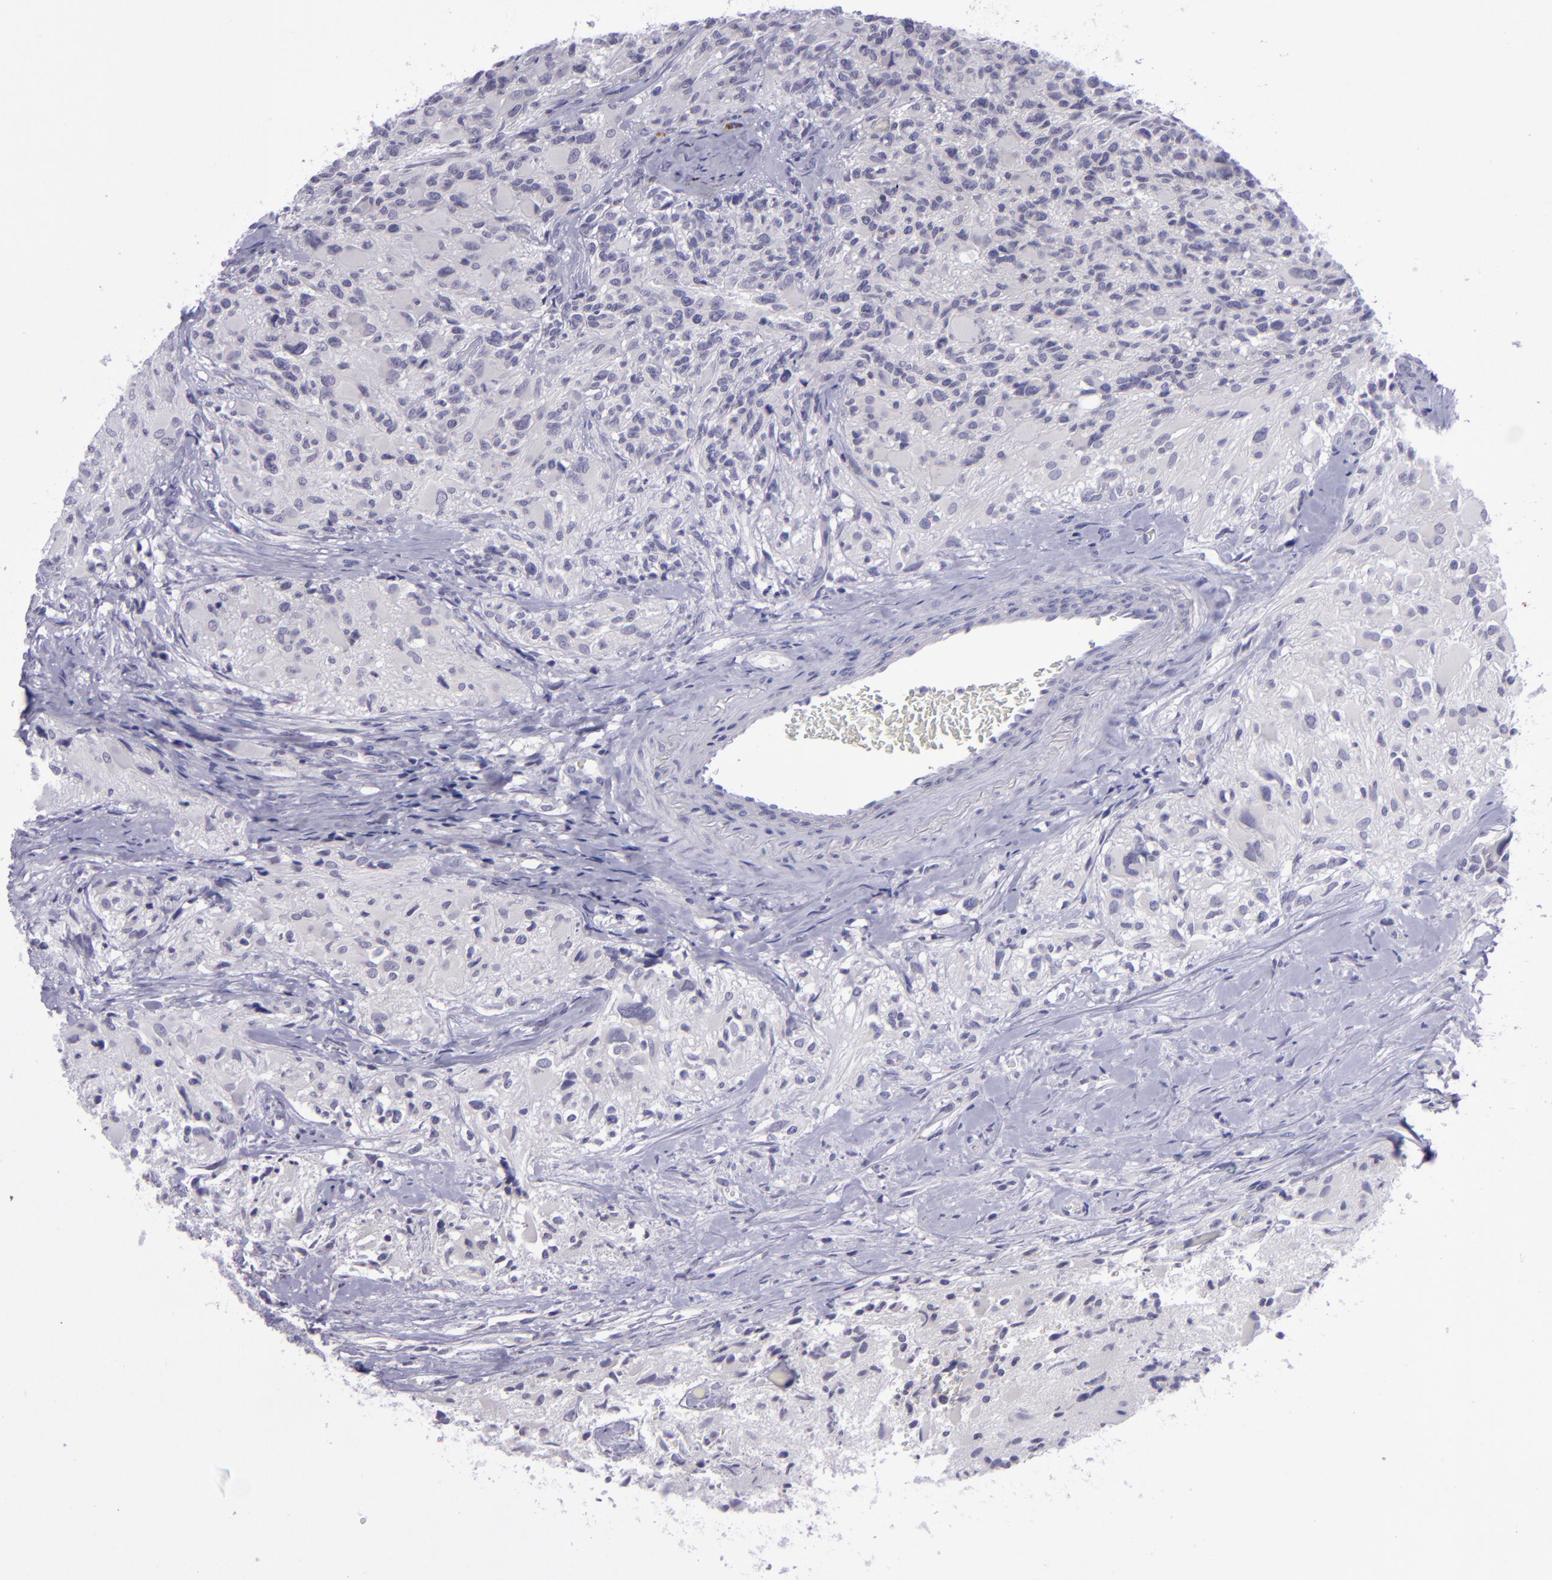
{"staining": {"intensity": "negative", "quantity": "none", "location": "none"}, "tissue": "glioma", "cell_type": "Tumor cells", "image_type": "cancer", "snomed": [{"axis": "morphology", "description": "Glioma, malignant, High grade"}, {"axis": "topography", "description": "Brain"}], "caption": "High magnification brightfield microscopy of glioma stained with DAB (brown) and counterstained with hematoxylin (blue): tumor cells show no significant positivity.", "gene": "POU2F2", "patient": {"sex": "male", "age": 69}}